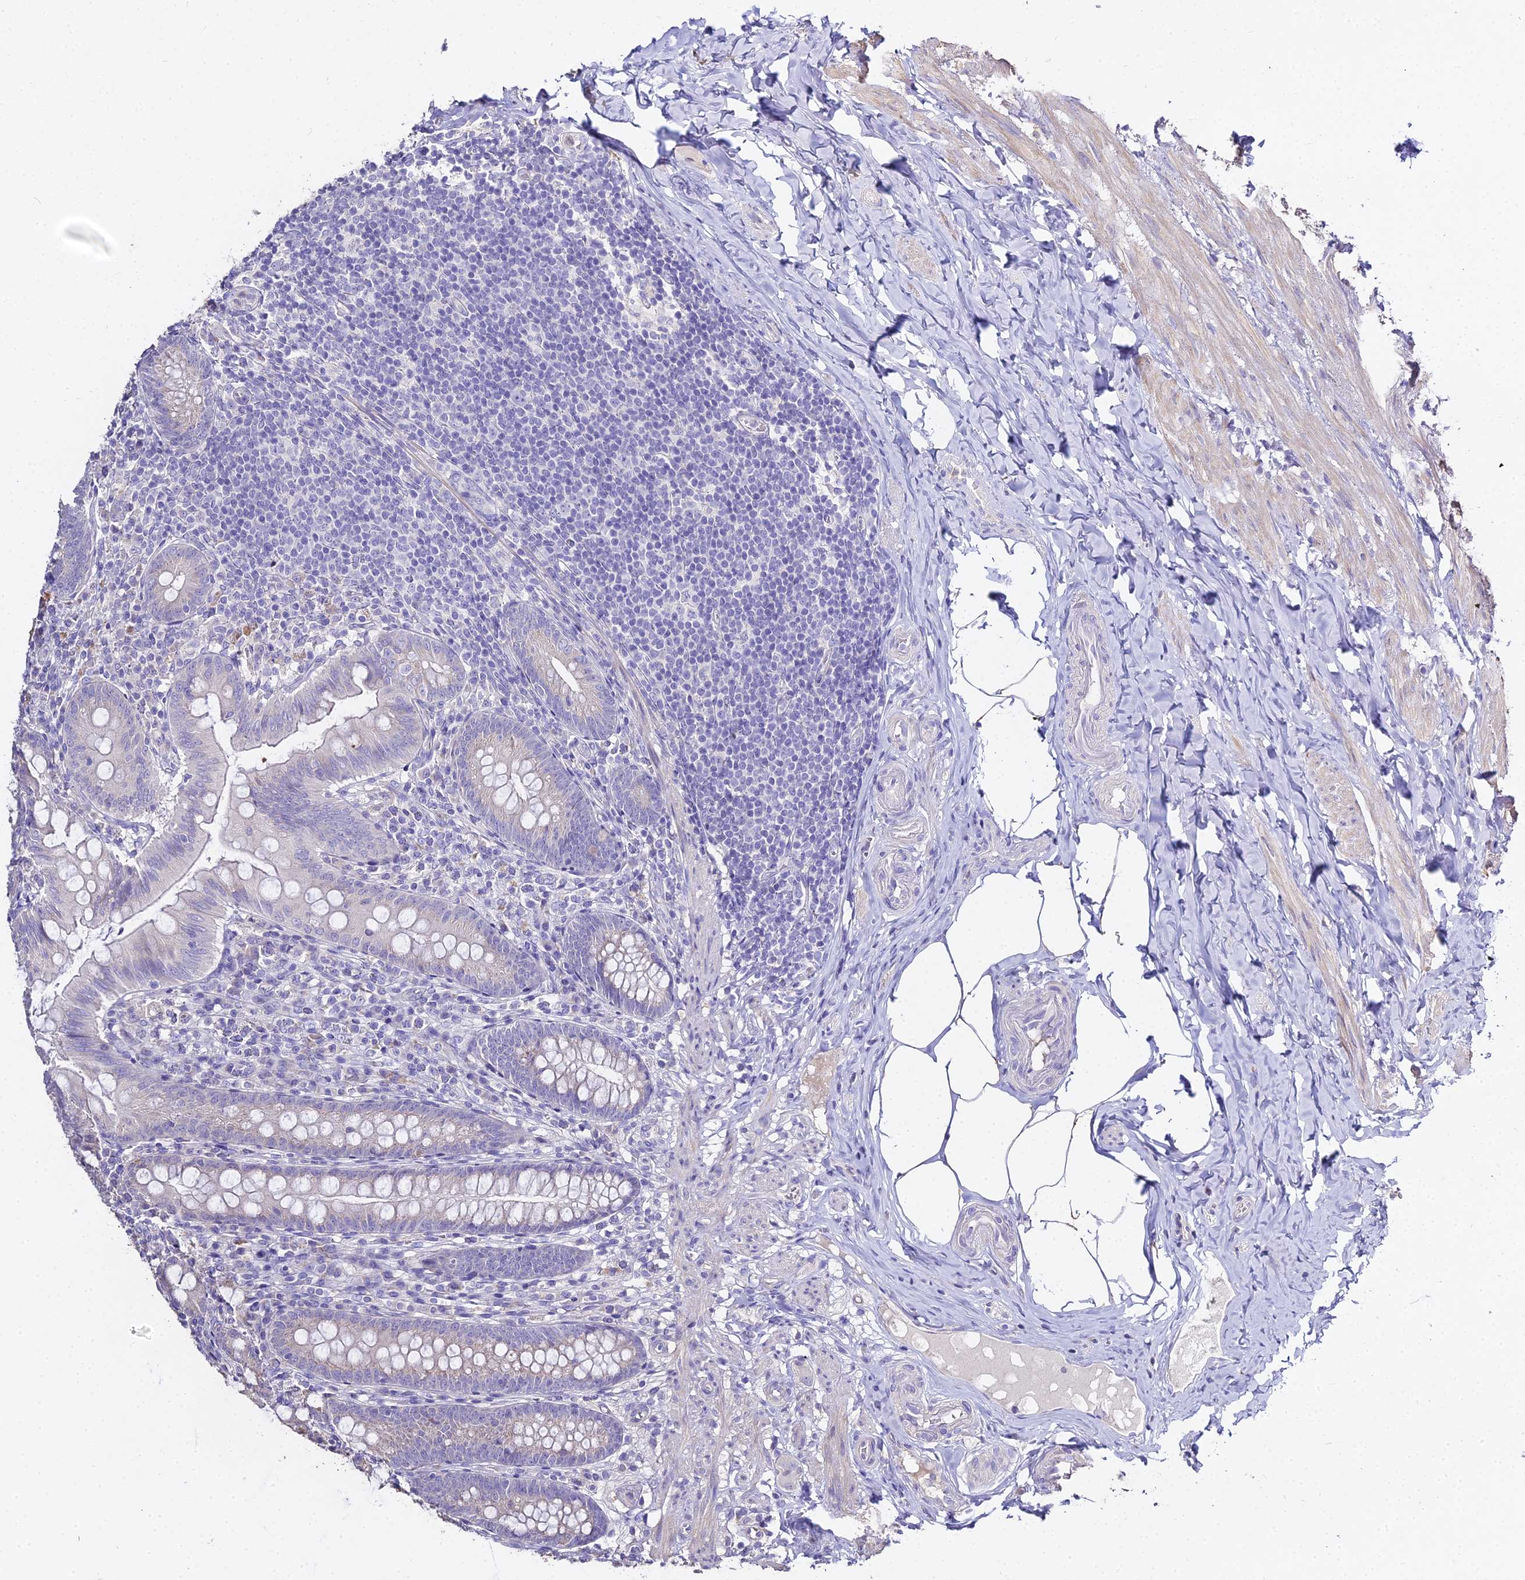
{"staining": {"intensity": "negative", "quantity": "none", "location": "none"}, "tissue": "appendix", "cell_type": "Glandular cells", "image_type": "normal", "snomed": [{"axis": "morphology", "description": "Normal tissue, NOS"}, {"axis": "topography", "description": "Appendix"}], "caption": "Photomicrograph shows no protein staining in glandular cells of unremarkable appendix. (DAB IHC with hematoxylin counter stain).", "gene": "GLYAT", "patient": {"sex": "male", "age": 55}}